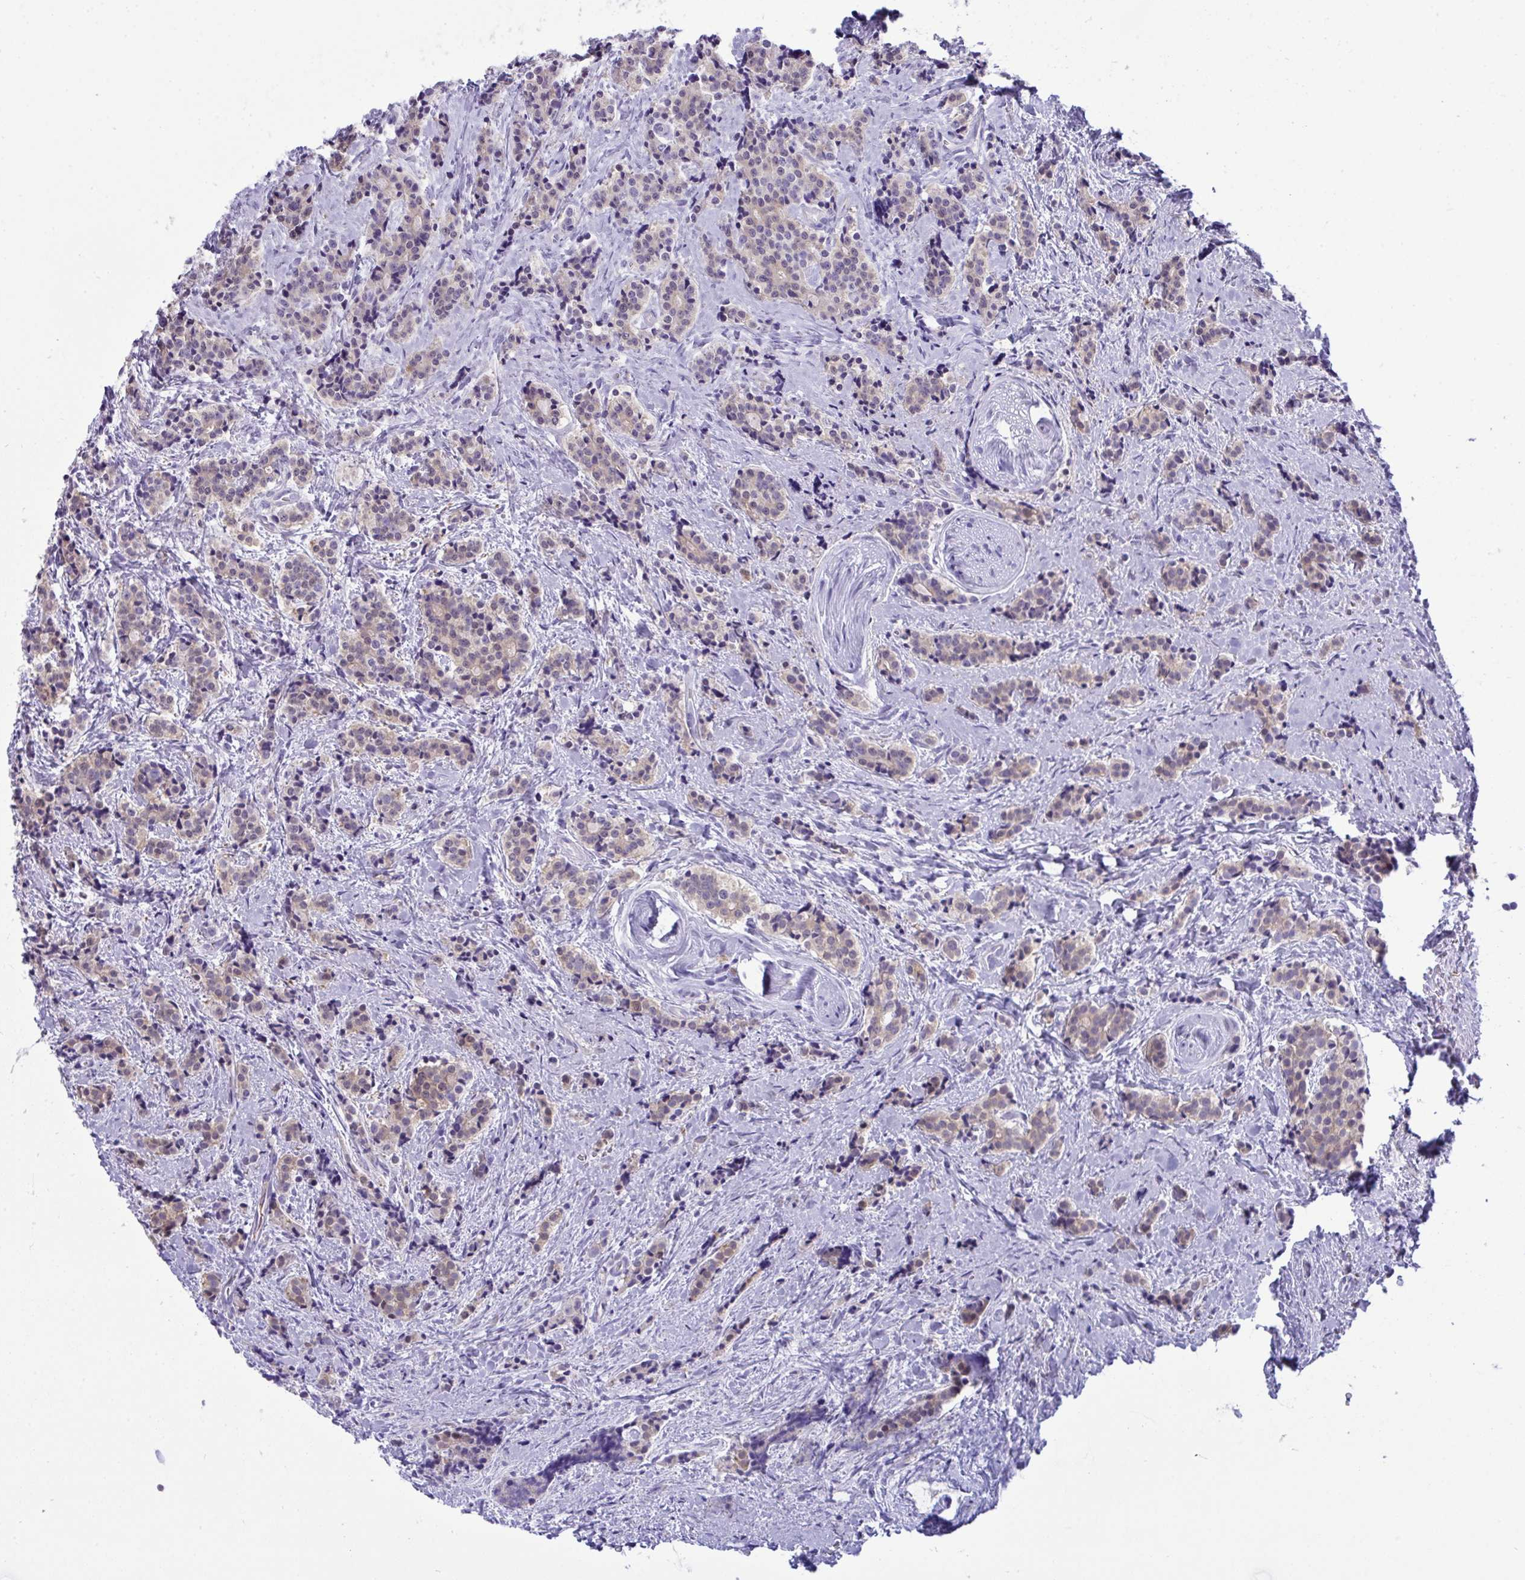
{"staining": {"intensity": "weak", "quantity": ">75%", "location": "cytoplasmic/membranous"}, "tissue": "carcinoid", "cell_type": "Tumor cells", "image_type": "cancer", "snomed": [{"axis": "morphology", "description": "Carcinoid, malignant, NOS"}, {"axis": "topography", "description": "Small intestine"}], "caption": "High-magnification brightfield microscopy of malignant carcinoid stained with DAB (3,3'-diaminobenzidine) (brown) and counterstained with hematoxylin (blue). tumor cells exhibit weak cytoplasmic/membranous expression is present in approximately>75% of cells. (Stains: DAB in brown, nuclei in blue, Microscopy: brightfield microscopy at high magnification).", "gene": "PLA2G12B", "patient": {"sex": "female", "age": 73}}